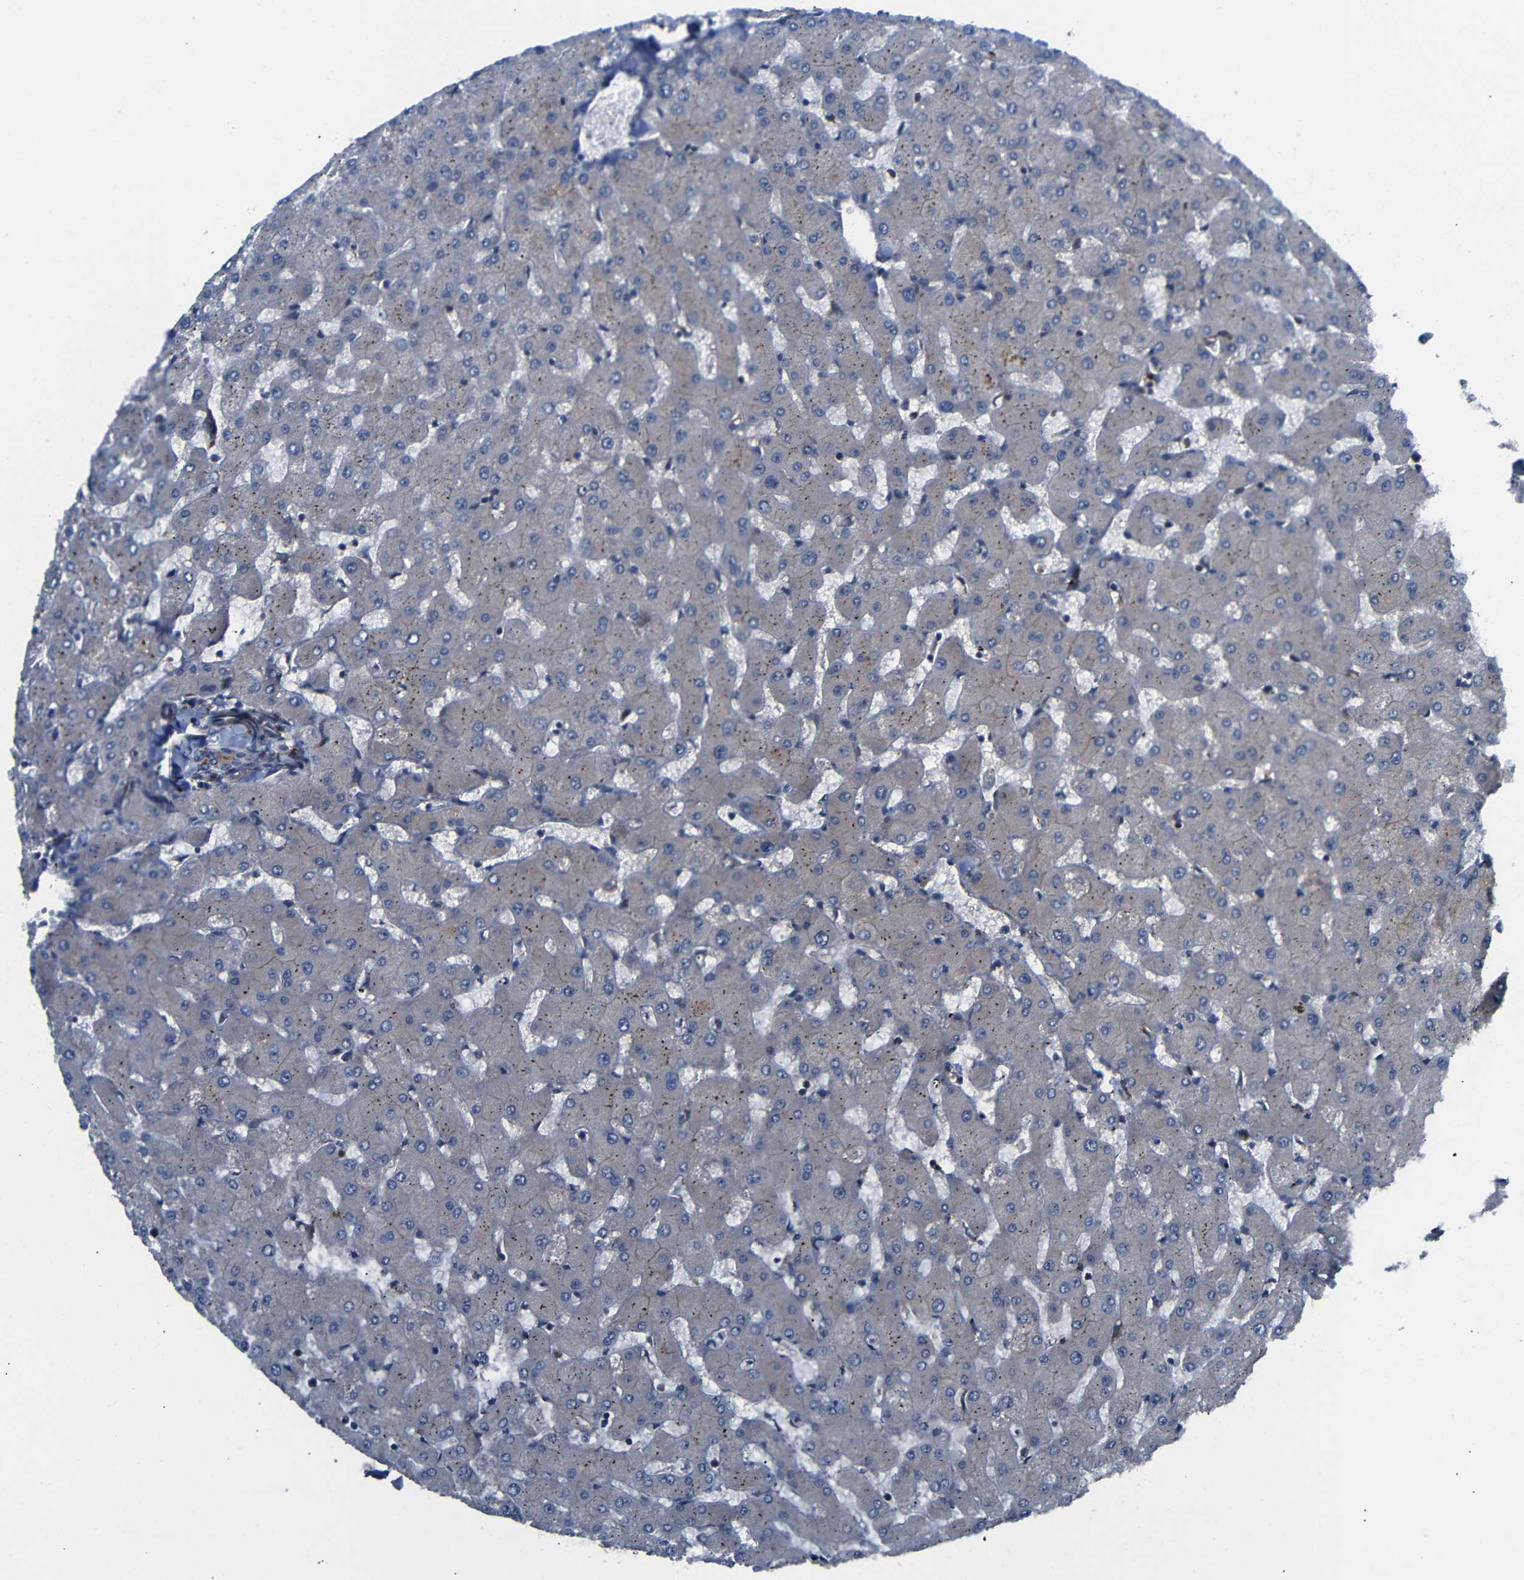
{"staining": {"intensity": "negative", "quantity": "none", "location": "none"}, "tissue": "liver", "cell_type": "Cholangiocytes", "image_type": "normal", "snomed": [{"axis": "morphology", "description": "Normal tissue, NOS"}, {"axis": "topography", "description": "Liver"}], "caption": "Image shows no significant protein positivity in cholangiocytes of normal liver.", "gene": "PARP14", "patient": {"sex": "female", "age": 63}}